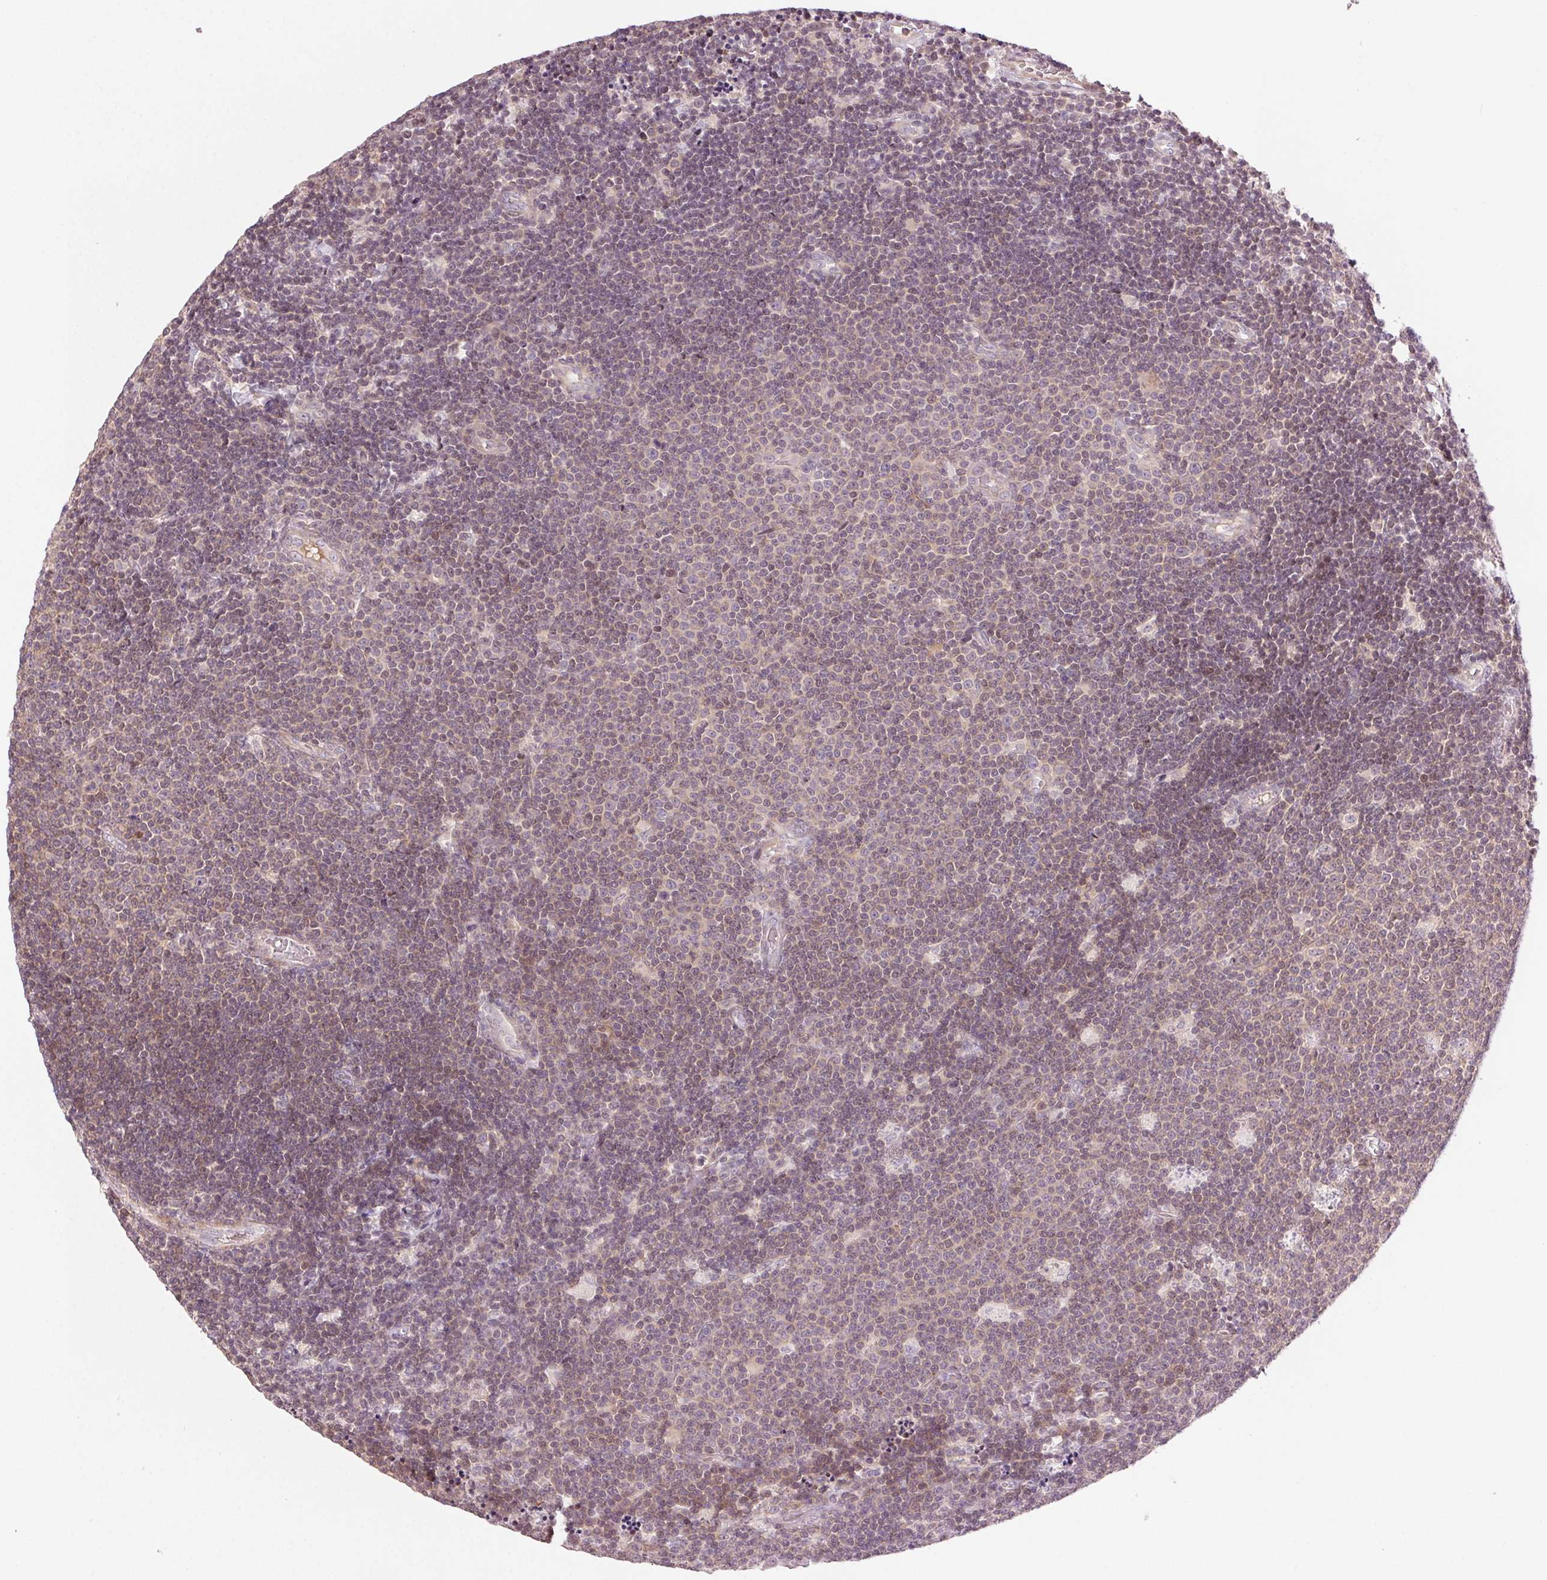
{"staining": {"intensity": "weak", "quantity": "<25%", "location": "nuclear"}, "tissue": "lymphoma", "cell_type": "Tumor cells", "image_type": "cancer", "snomed": [{"axis": "morphology", "description": "Malignant lymphoma, non-Hodgkin's type, Low grade"}, {"axis": "topography", "description": "Brain"}], "caption": "Low-grade malignant lymphoma, non-Hodgkin's type was stained to show a protein in brown. There is no significant positivity in tumor cells.", "gene": "HHLA2", "patient": {"sex": "female", "age": 66}}